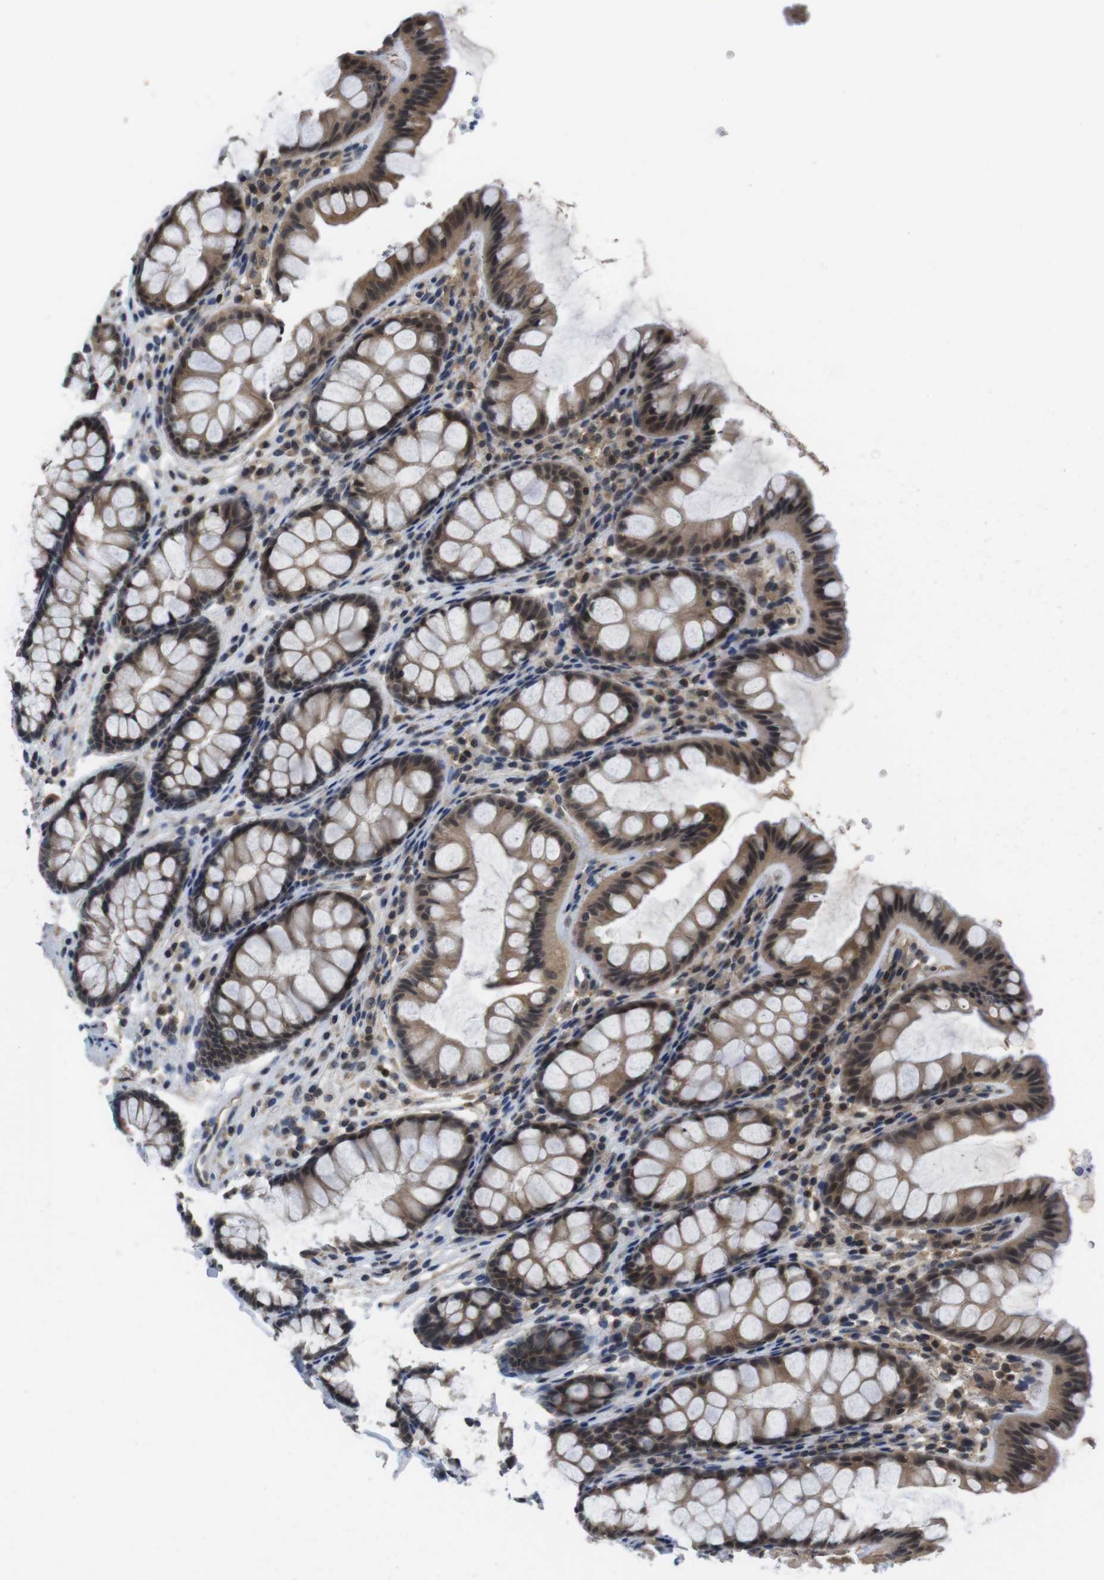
{"staining": {"intensity": "negative", "quantity": "none", "location": "none"}, "tissue": "colon", "cell_type": "Endothelial cells", "image_type": "normal", "snomed": [{"axis": "morphology", "description": "Normal tissue, NOS"}, {"axis": "topography", "description": "Colon"}], "caption": "This is a micrograph of immunohistochemistry (IHC) staining of benign colon, which shows no staining in endothelial cells.", "gene": "FADD", "patient": {"sex": "female", "age": 55}}